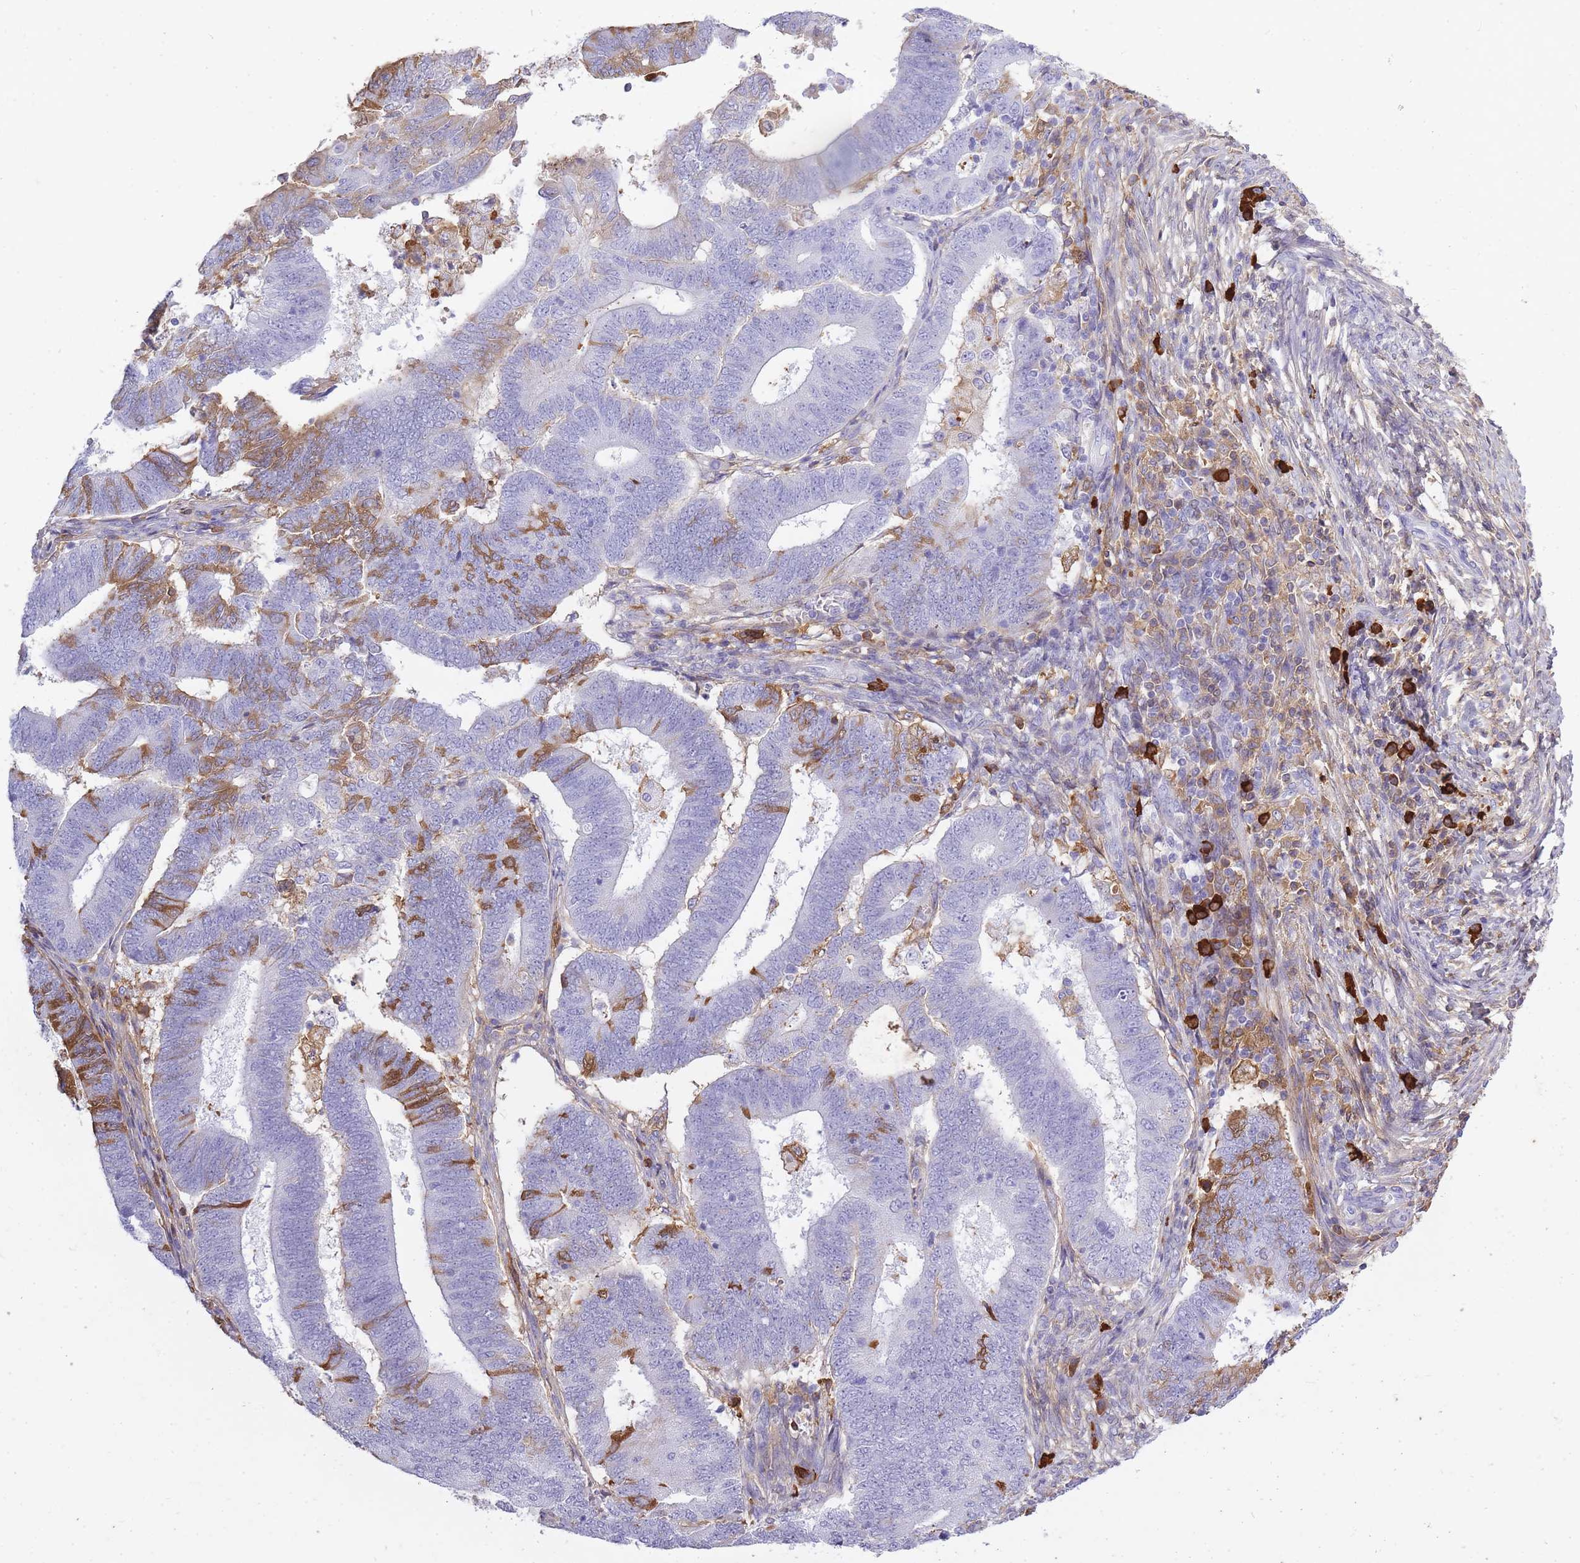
{"staining": {"intensity": "moderate", "quantity": "<25%", "location": "cytoplasmic/membranous"}, "tissue": "endometrial cancer", "cell_type": "Tumor cells", "image_type": "cancer", "snomed": [{"axis": "morphology", "description": "Adenocarcinoma, NOS"}, {"axis": "topography", "description": "Endometrium"}], "caption": "Approximately <25% of tumor cells in human adenocarcinoma (endometrial) demonstrate moderate cytoplasmic/membranous protein positivity as visualized by brown immunohistochemical staining.", "gene": "IGKV1D-42", "patient": {"sex": "female", "age": 70}}